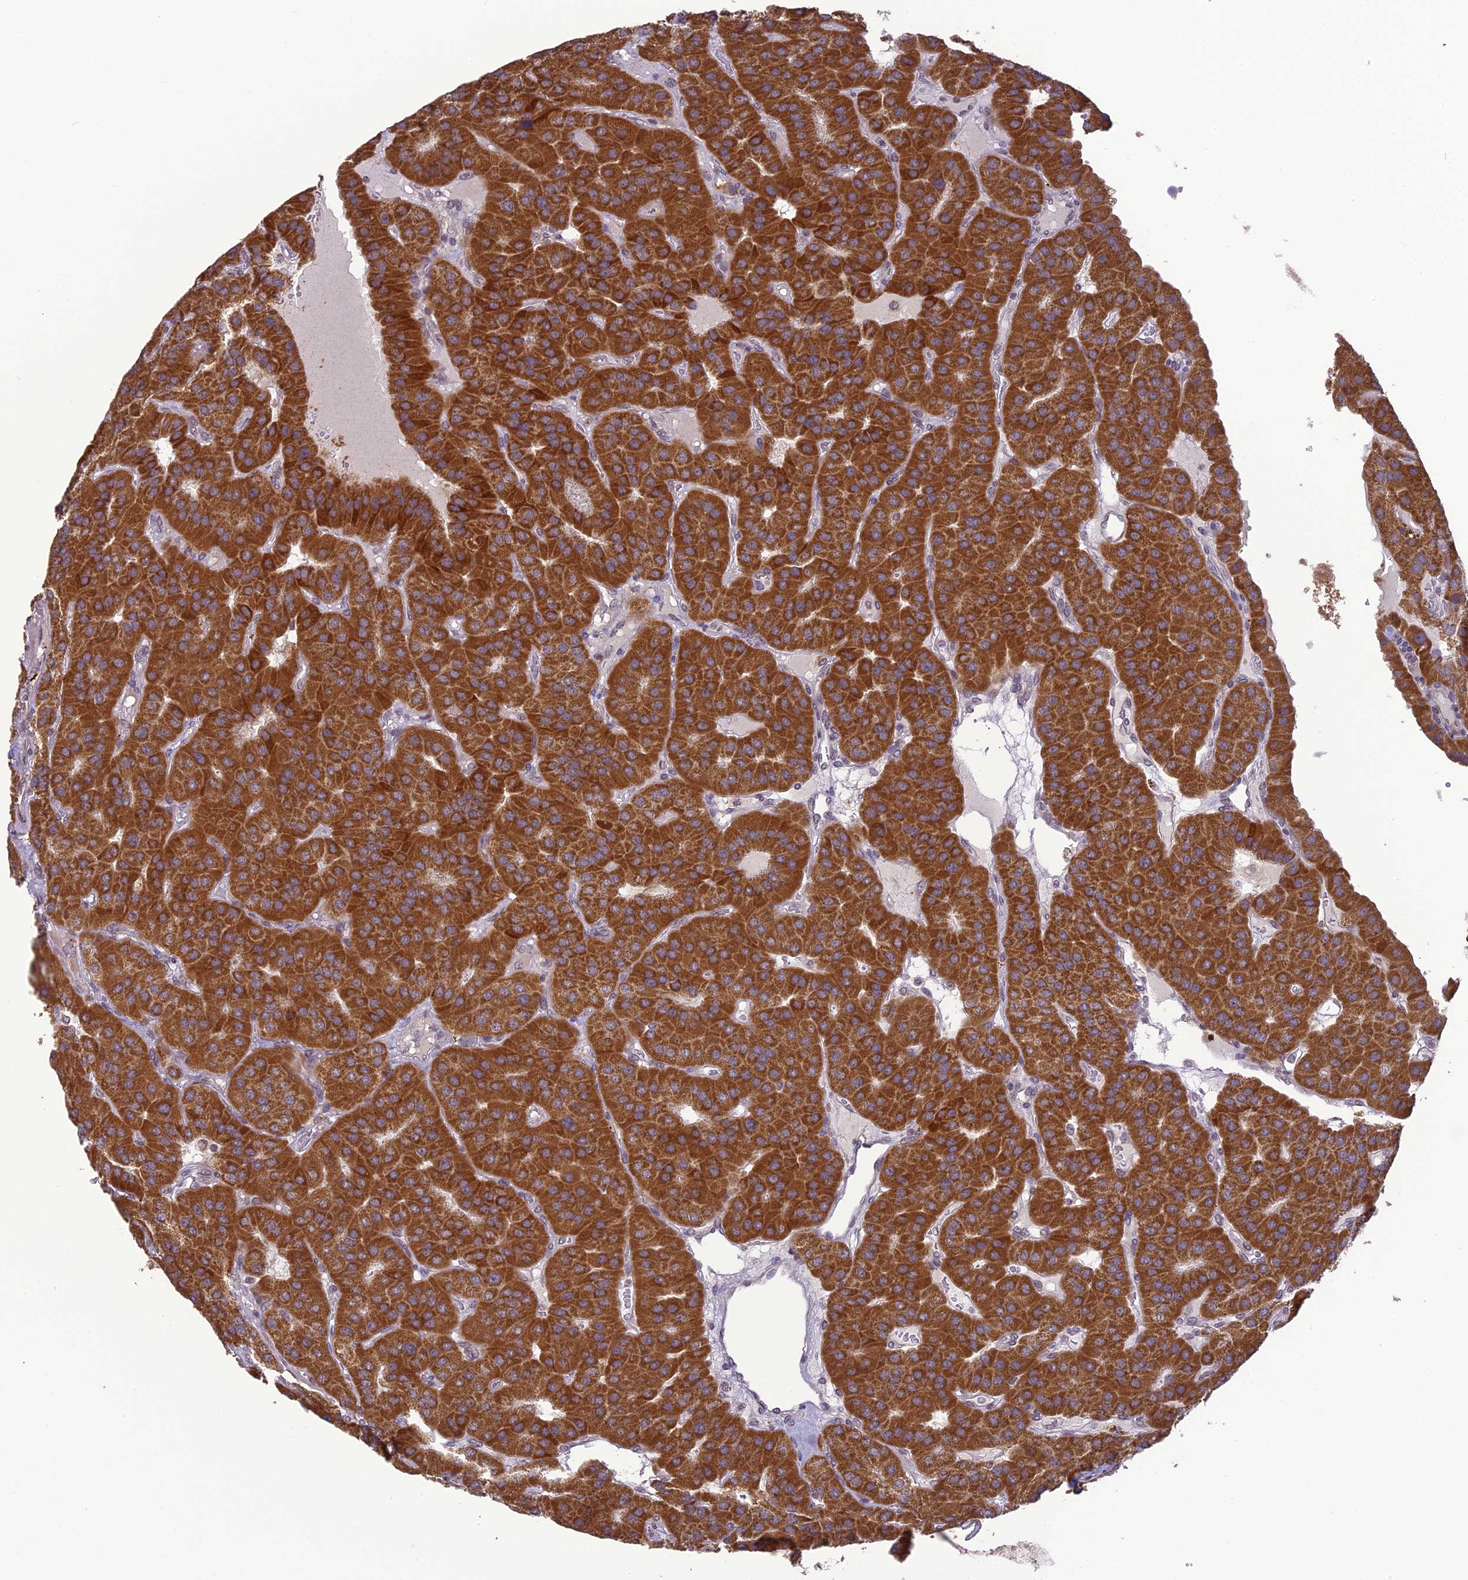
{"staining": {"intensity": "strong", "quantity": ">75%", "location": "cytoplasmic/membranous"}, "tissue": "parathyroid gland", "cell_type": "Glandular cells", "image_type": "normal", "snomed": [{"axis": "morphology", "description": "Normal tissue, NOS"}, {"axis": "morphology", "description": "Adenoma, NOS"}, {"axis": "topography", "description": "Parathyroid gland"}], "caption": "An image of human parathyroid gland stained for a protein shows strong cytoplasmic/membranous brown staining in glandular cells.", "gene": "ERG28", "patient": {"sex": "female", "age": 86}}